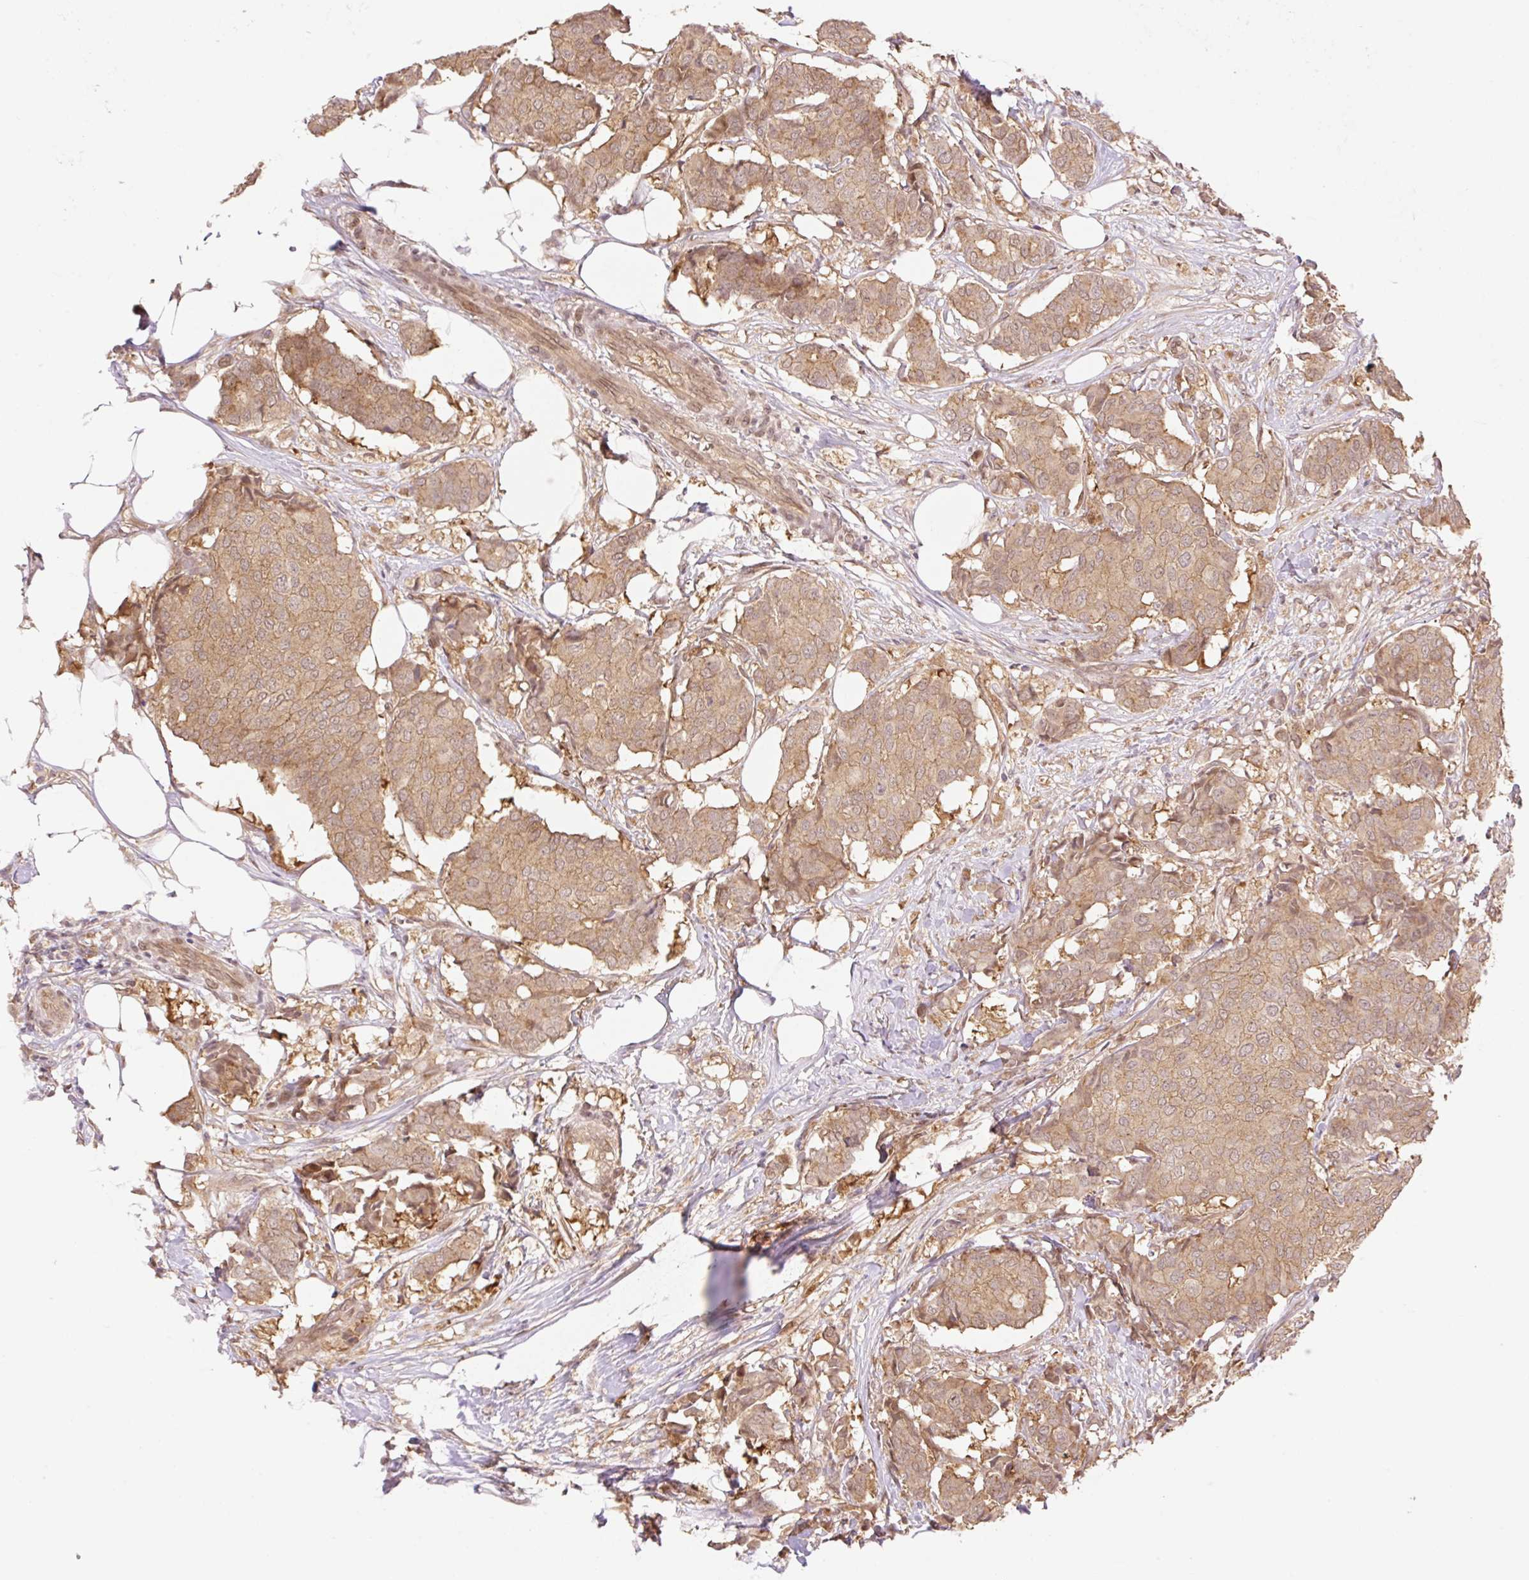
{"staining": {"intensity": "moderate", "quantity": ">75%", "location": "cytoplasmic/membranous,nuclear"}, "tissue": "breast cancer", "cell_type": "Tumor cells", "image_type": "cancer", "snomed": [{"axis": "morphology", "description": "Duct carcinoma"}, {"axis": "topography", "description": "Breast"}], "caption": "A photomicrograph showing moderate cytoplasmic/membranous and nuclear staining in approximately >75% of tumor cells in intraductal carcinoma (breast), as visualized by brown immunohistochemical staining.", "gene": "VPS25", "patient": {"sex": "female", "age": 75}}